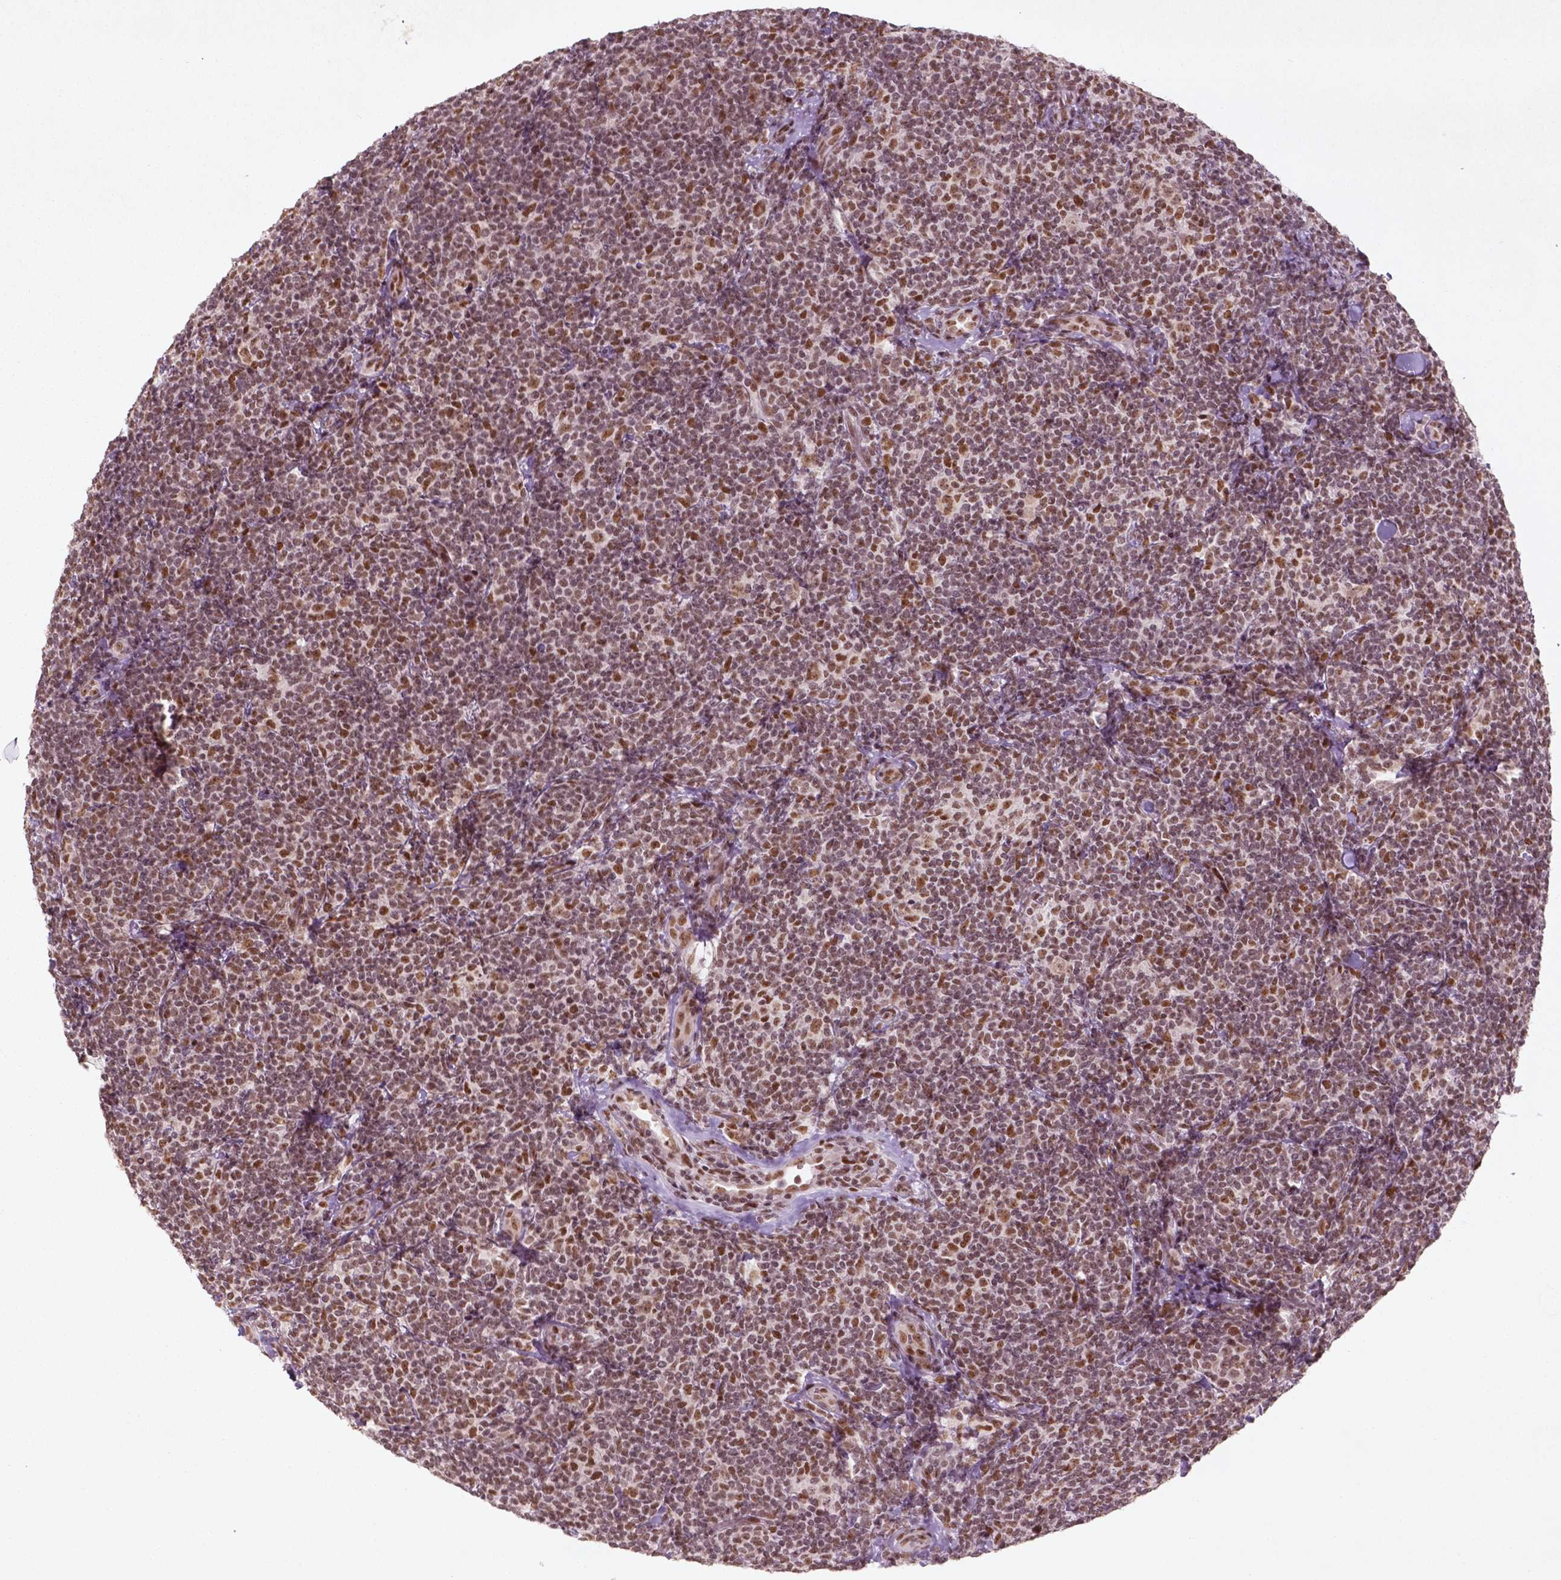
{"staining": {"intensity": "moderate", "quantity": ">75%", "location": "nuclear"}, "tissue": "lymphoma", "cell_type": "Tumor cells", "image_type": "cancer", "snomed": [{"axis": "morphology", "description": "Malignant lymphoma, non-Hodgkin's type, Low grade"}, {"axis": "topography", "description": "Lymph node"}], "caption": "Low-grade malignant lymphoma, non-Hodgkin's type stained with a brown dye displays moderate nuclear positive staining in about >75% of tumor cells.", "gene": "HMG20B", "patient": {"sex": "female", "age": 56}}